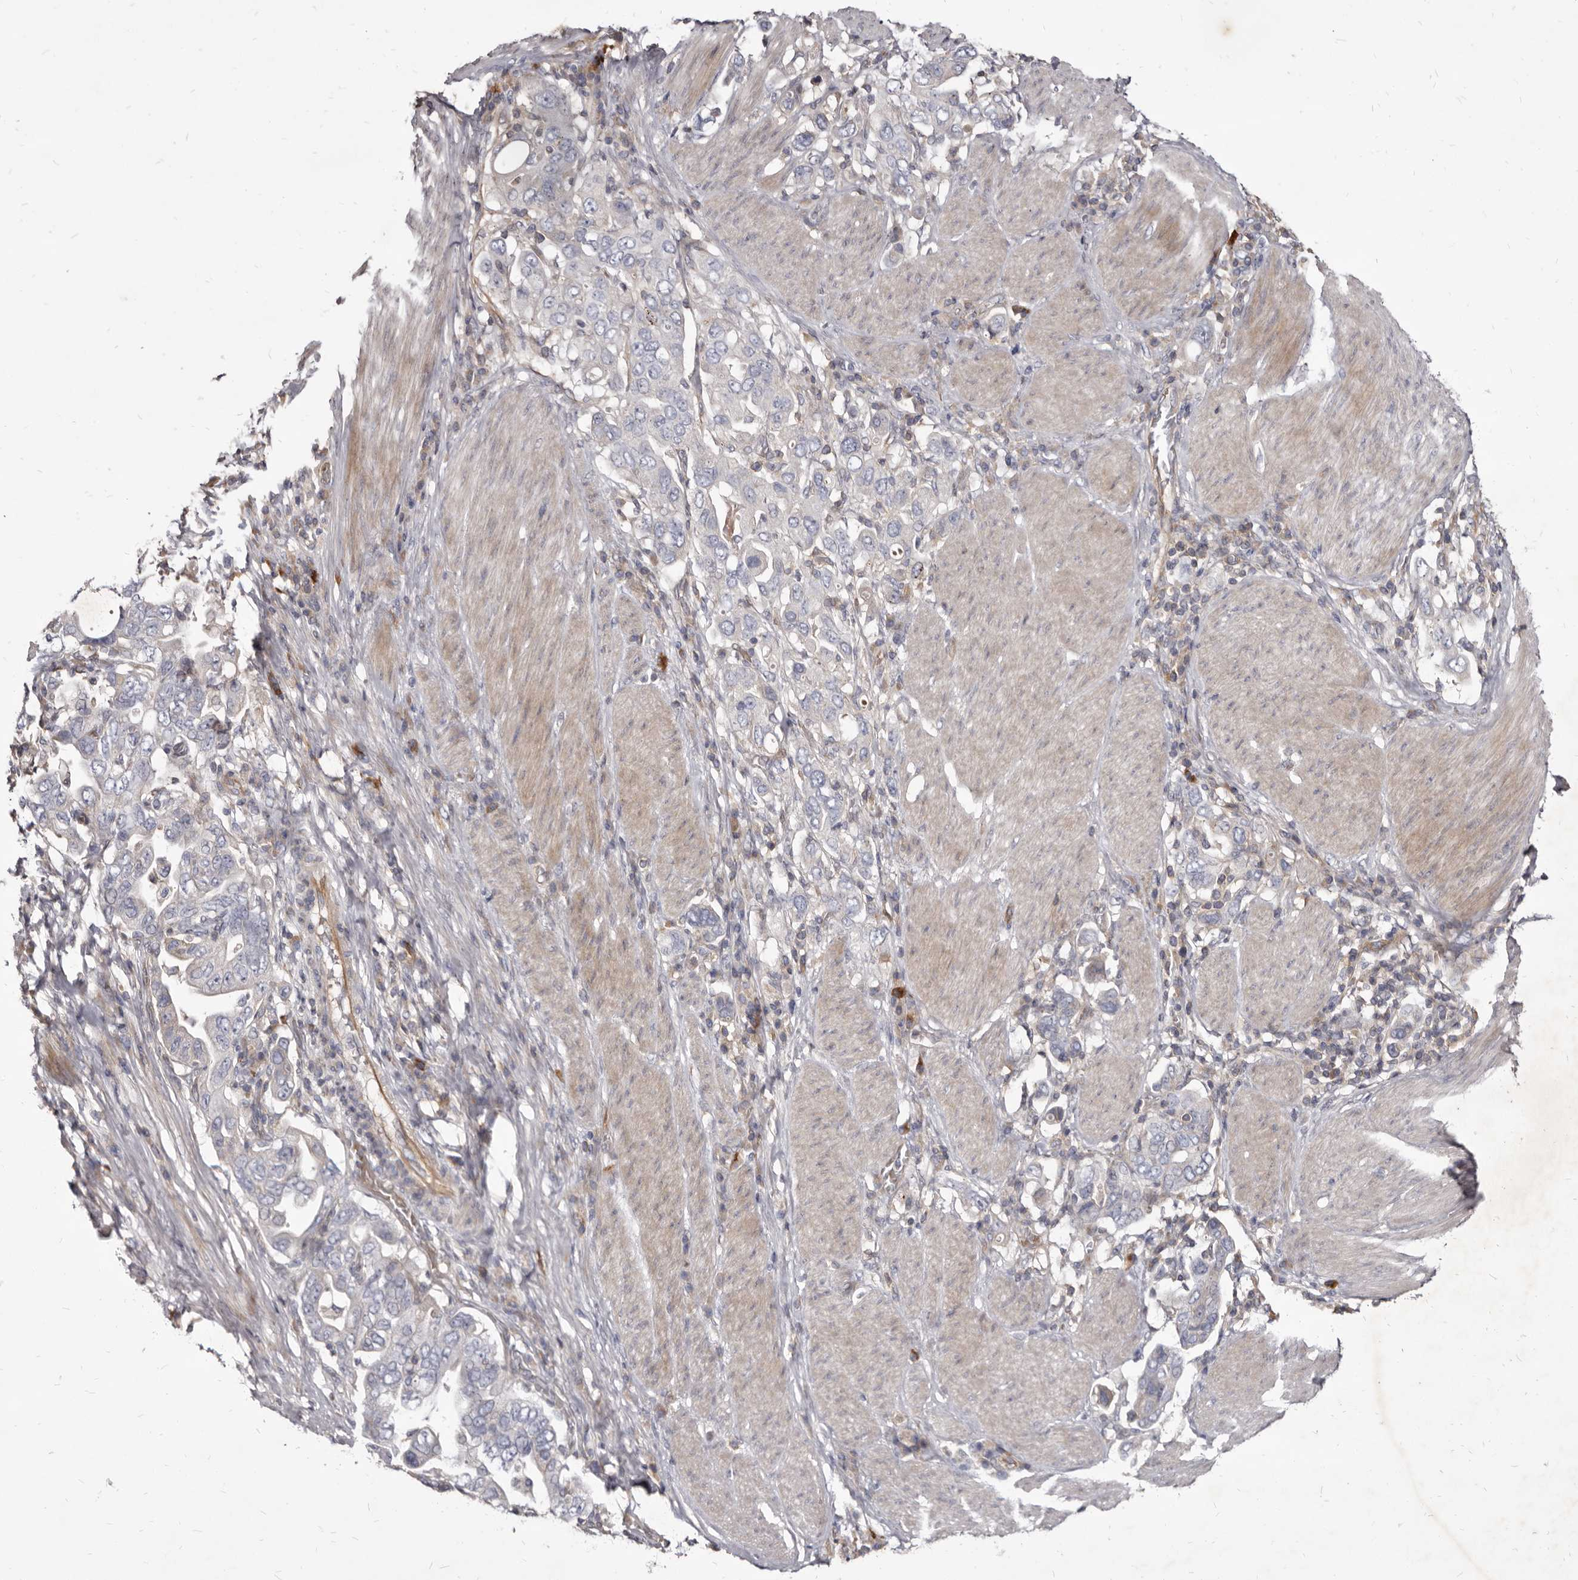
{"staining": {"intensity": "negative", "quantity": "none", "location": "none"}, "tissue": "stomach cancer", "cell_type": "Tumor cells", "image_type": "cancer", "snomed": [{"axis": "morphology", "description": "Adenocarcinoma, NOS"}, {"axis": "topography", "description": "Stomach, upper"}], "caption": "This is an immunohistochemistry (IHC) photomicrograph of human stomach adenocarcinoma. There is no expression in tumor cells.", "gene": "FAS", "patient": {"sex": "male", "age": 62}}